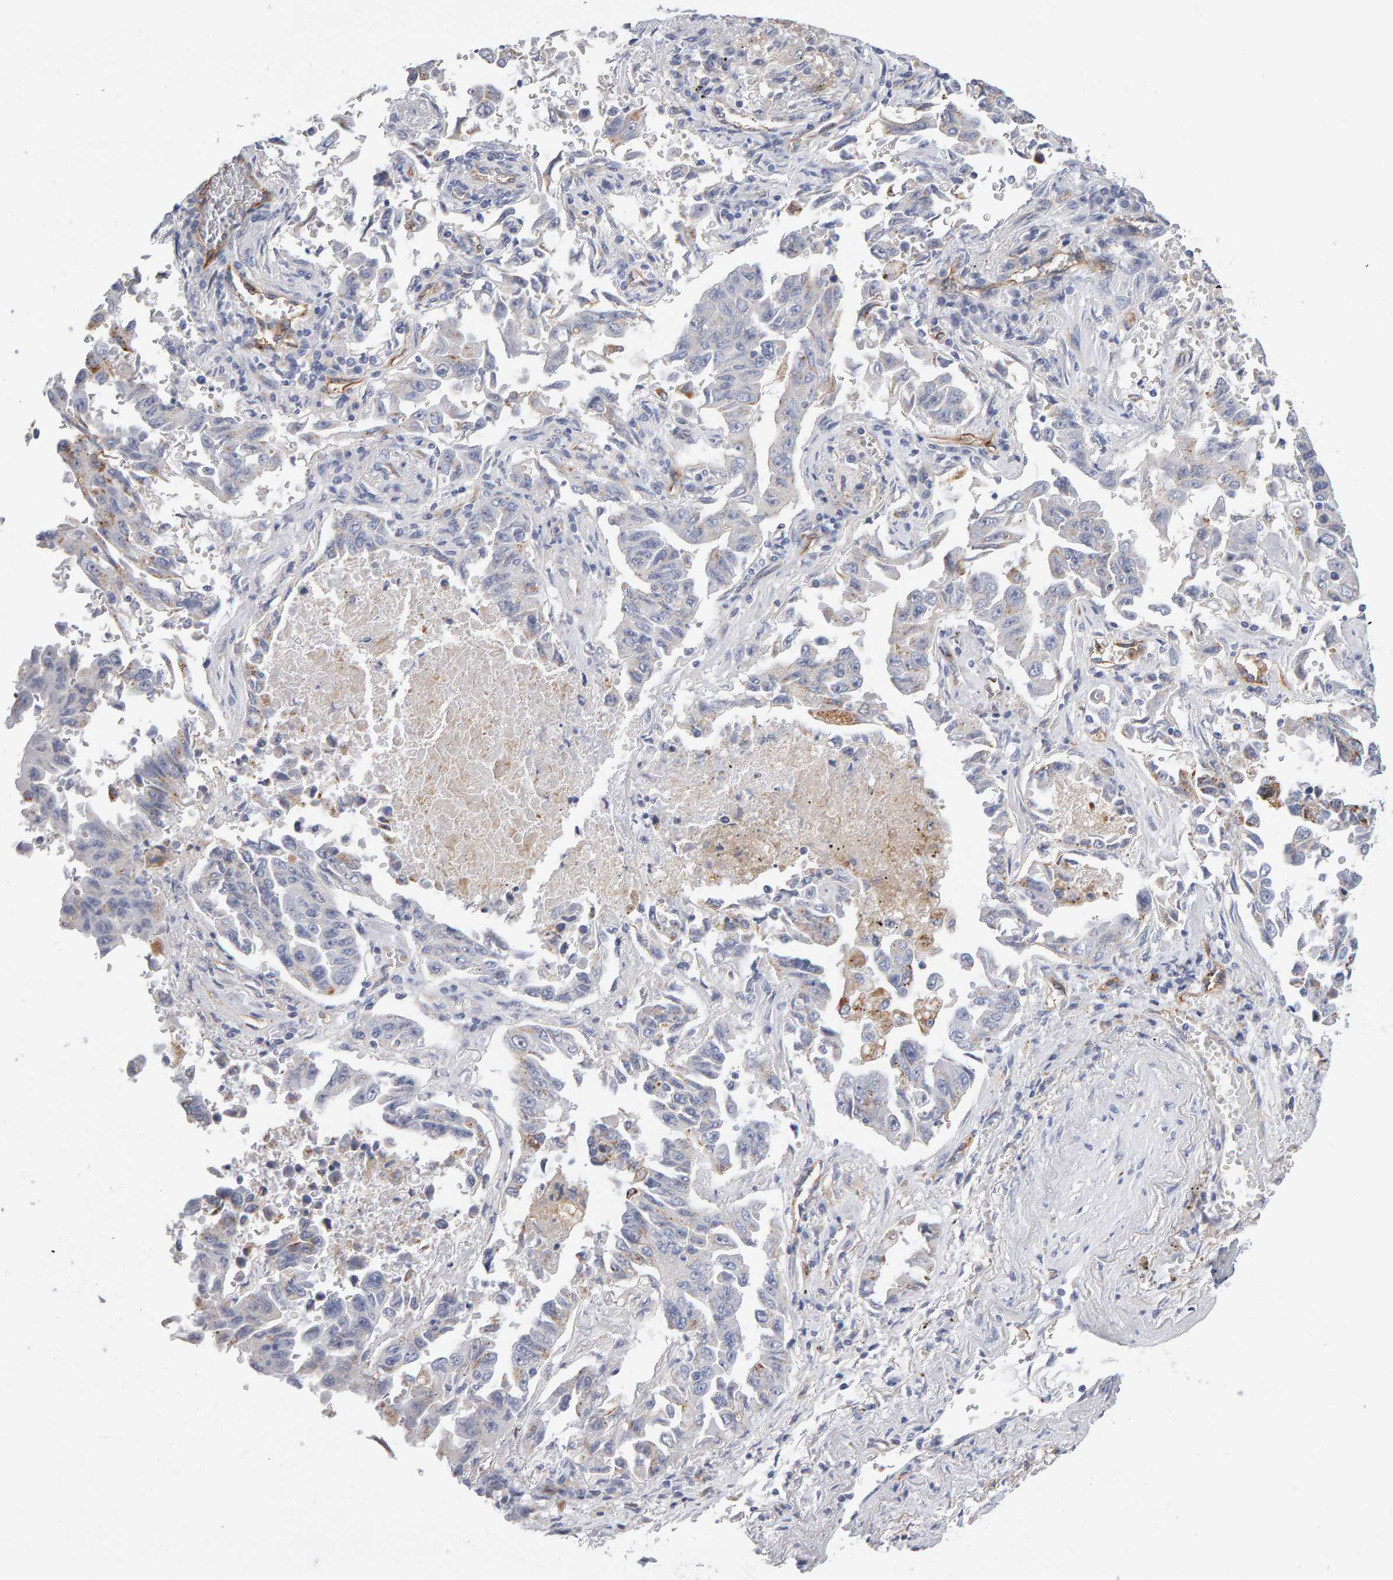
{"staining": {"intensity": "weak", "quantity": "<25%", "location": "cytoplasmic/membranous"}, "tissue": "lung cancer", "cell_type": "Tumor cells", "image_type": "cancer", "snomed": [{"axis": "morphology", "description": "Adenocarcinoma, NOS"}, {"axis": "topography", "description": "Lung"}], "caption": "Immunohistochemistry (IHC) of lung cancer (adenocarcinoma) demonstrates no positivity in tumor cells. The staining is performed using DAB brown chromogen with nuclei counter-stained in using hematoxylin.", "gene": "METRNL", "patient": {"sex": "female", "age": 51}}